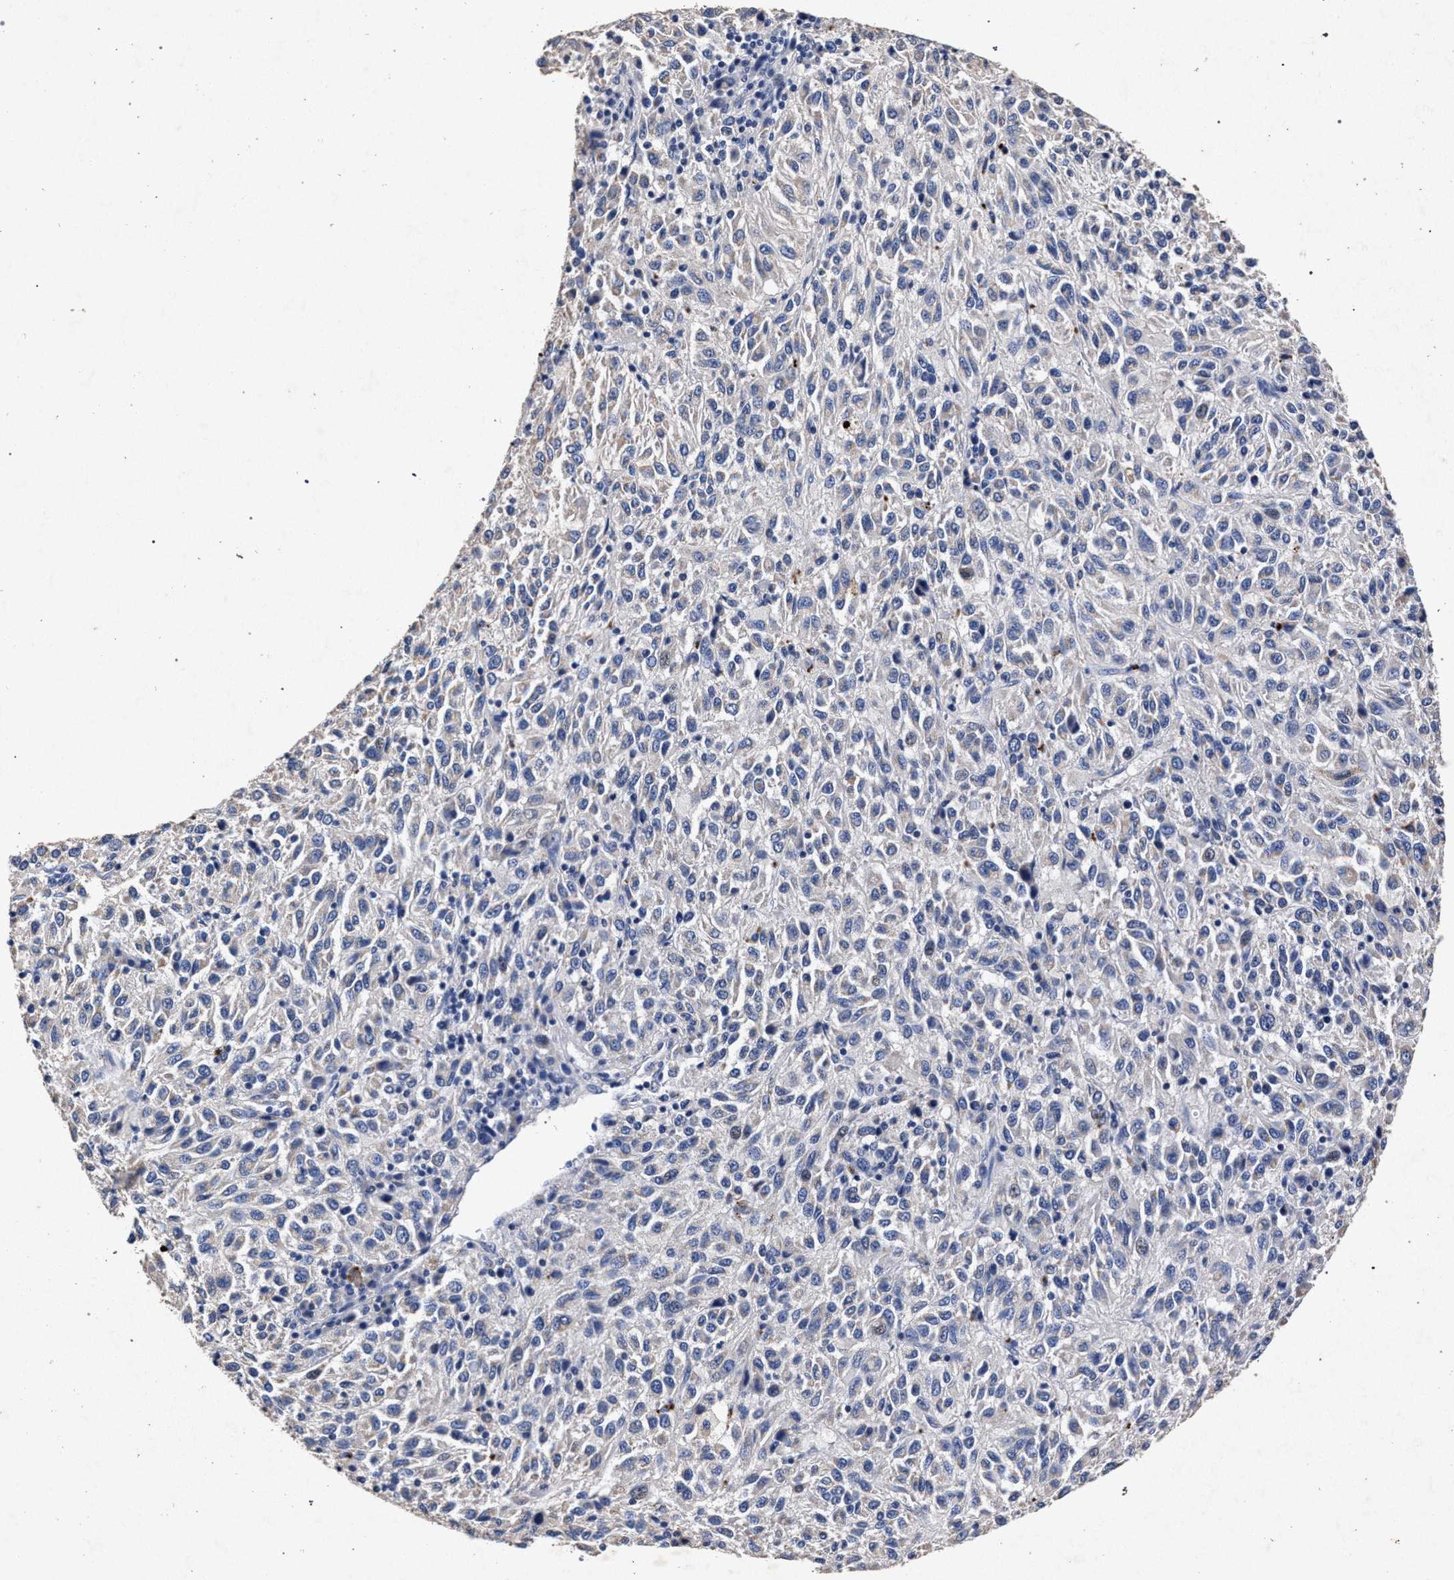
{"staining": {"intensity": "negative", "quantity": "none", "location": "none"}, "tissue": "melanoma", "cell_type": "Tumor cells", "image_type": "cancer", "snomed": [{"axis": "morphology", "description": "Malignant melanoma, Metastatic site"}, {"axis": "topography", "description": "Lung"}], "caption": "Malignant melanoma (metastatic site) stained for a protein using immunohistochemistry displays no expression tumor cells.", "gene": "ATP1A2", "patient": {"sex": "male", "age": 64}}